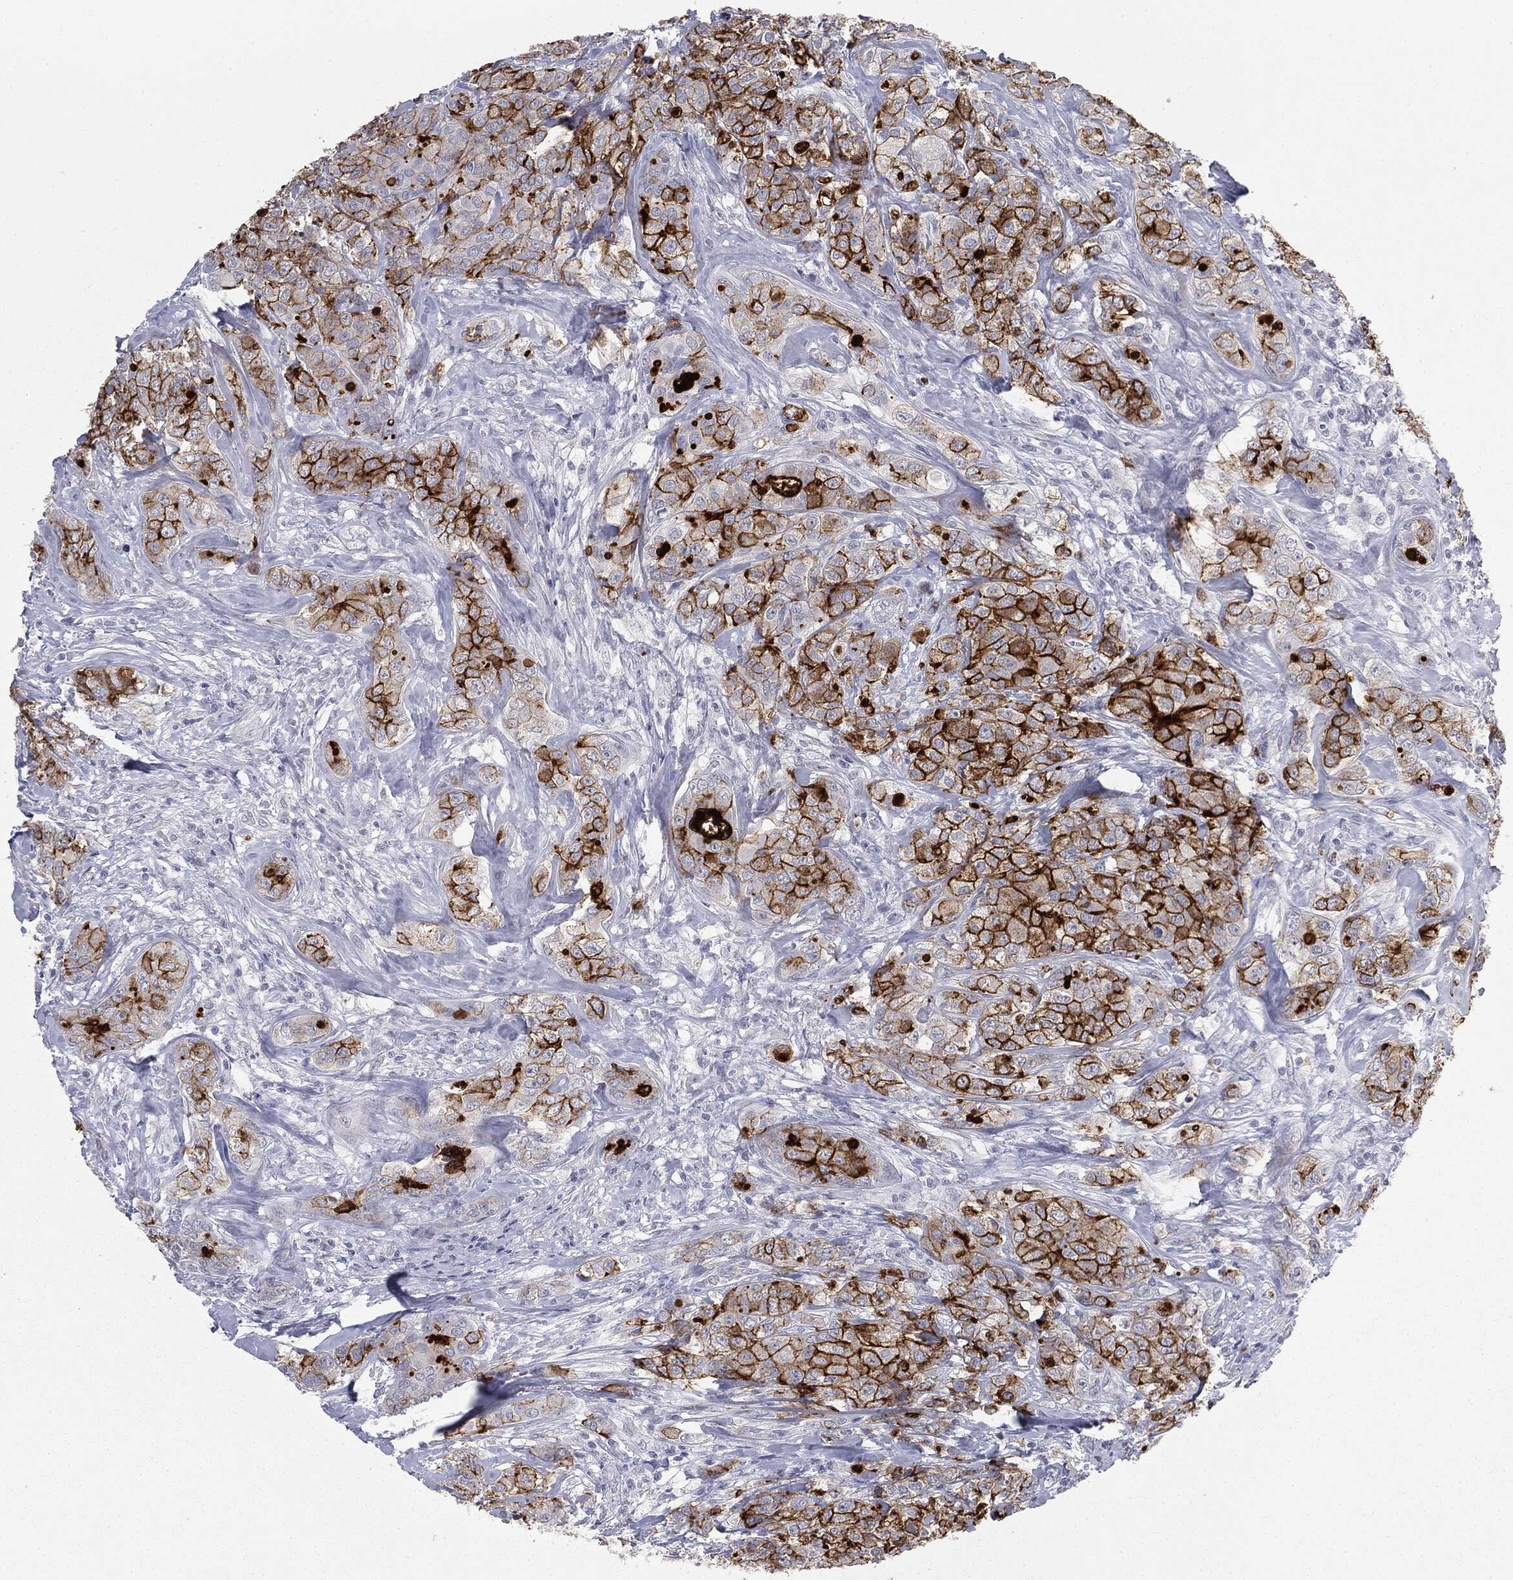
{"staining": {"intensity": "strong", "quantity": ">75%", "location": "cytoplasmic/membranous"}, "tissue": "breast cancer", "cell_type": "Tumor cells", "image_type": "cancer", "snomed": [{"axis": "morphology", "description": "Normal tissue, NOS"}, {"axis": "morphology", "description": "Duct carcinoma"}, {"axis": "topography", "description": "Breast"}], "caption": "Approximately >75% of tumor cells in human breast cancer (intraductal carcinoma) display strong cytoplasmic/membranous protein expression as visualized by brown immunohistochemical staining.", "gene": "MUC1", "patient": {"sex": "female", "age": 43}}